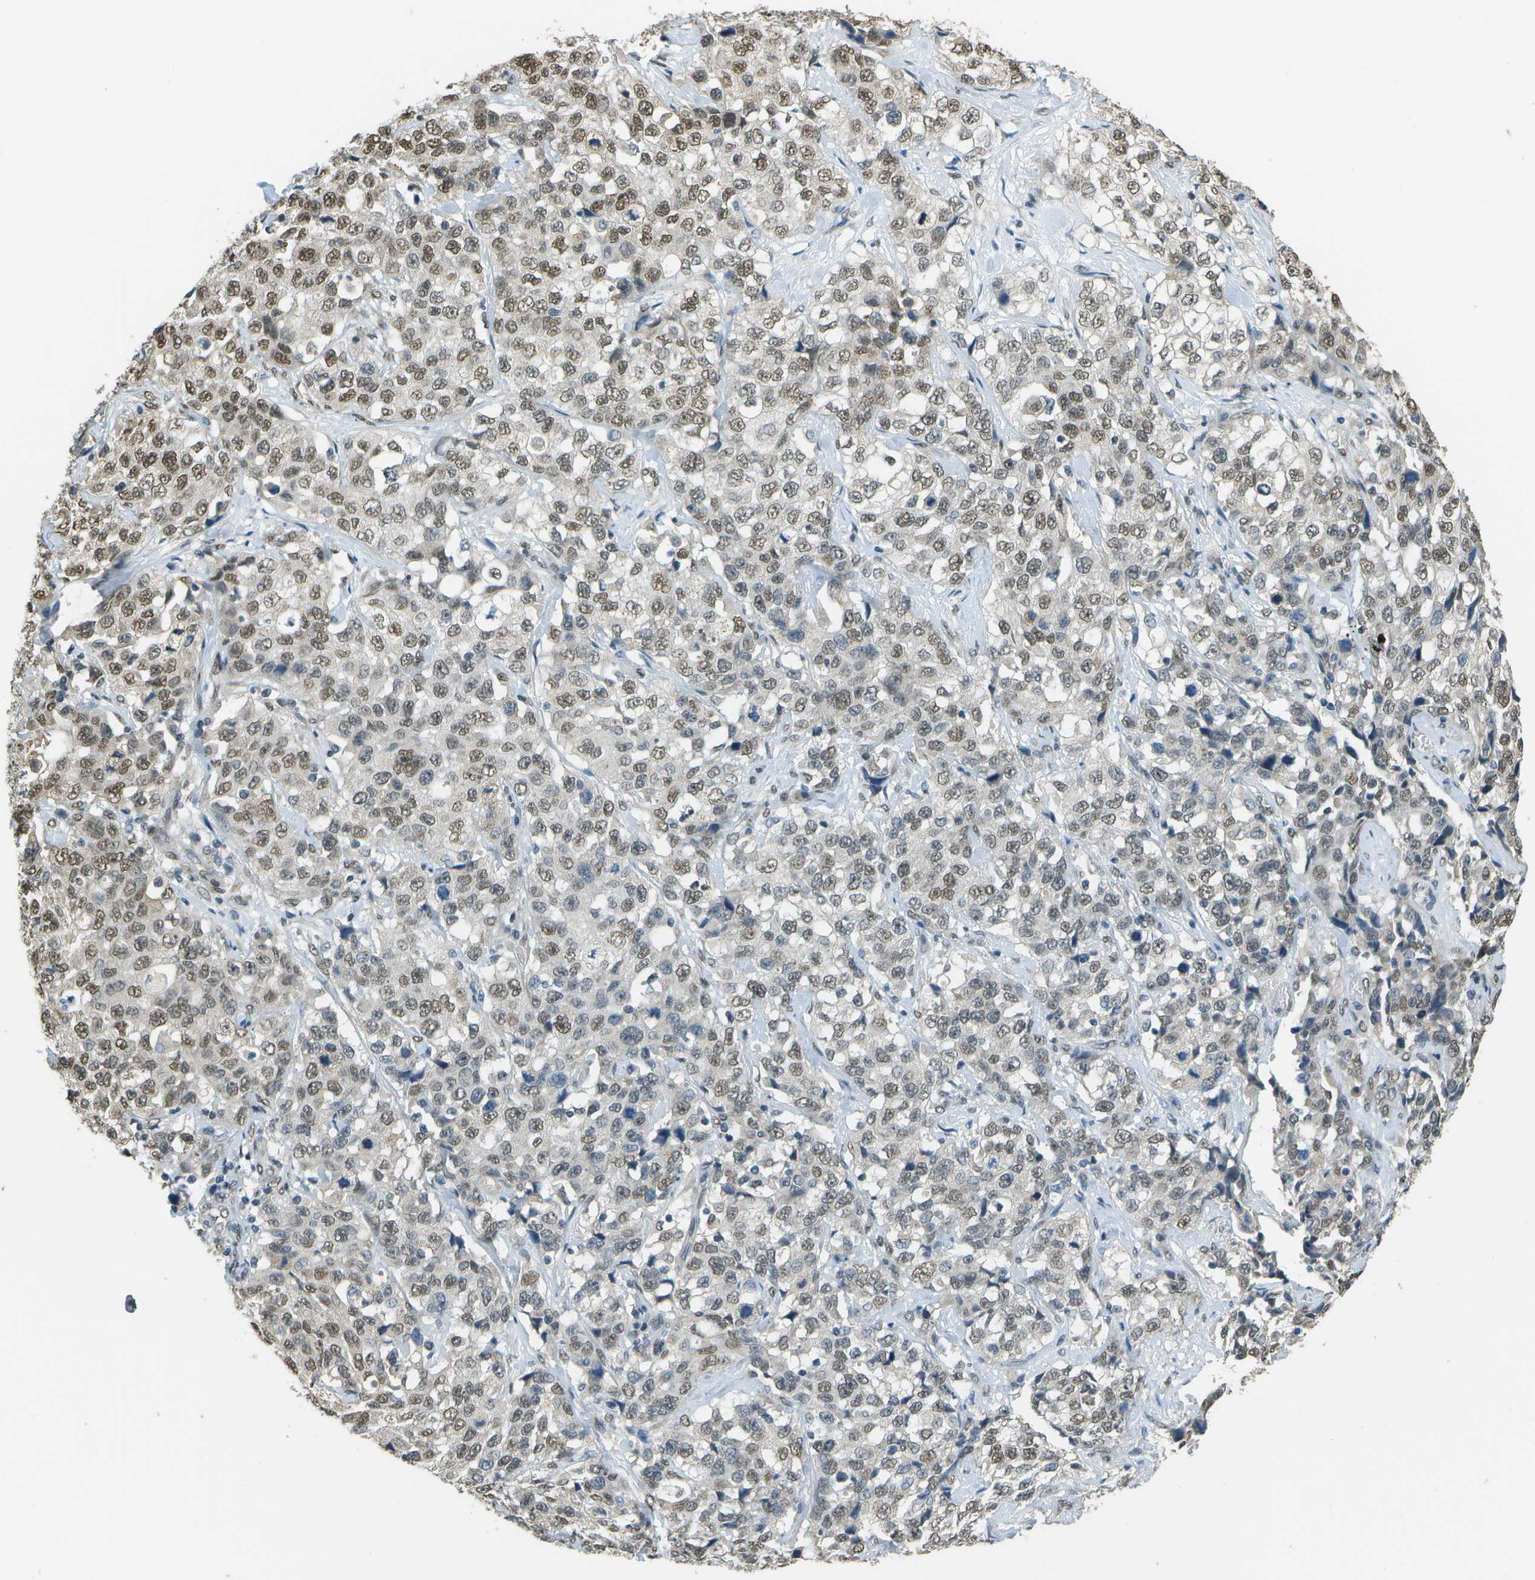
{"staining": {"intensity": "moderate", "quantity": ">75%", "location": "nuclear"}, "tissue": "stomach cancer", "cell_type": "Tumor cells", "image_type": "cancer", "snomed": [{"axis": "morphology", "description": "Normal tissue, NOS"}, {"axis": "morphology", "description": "Adenocarcinoma, NOS"}, {"axis": "topography", "description": "Stomach"}], "caption": "A photomicrograph of human stomach cancer stained for a protein shows moderate nuclear brown staining in tumor cells.", "gene": "ABL2", "patient": {"sex": "male", "age": 48}}